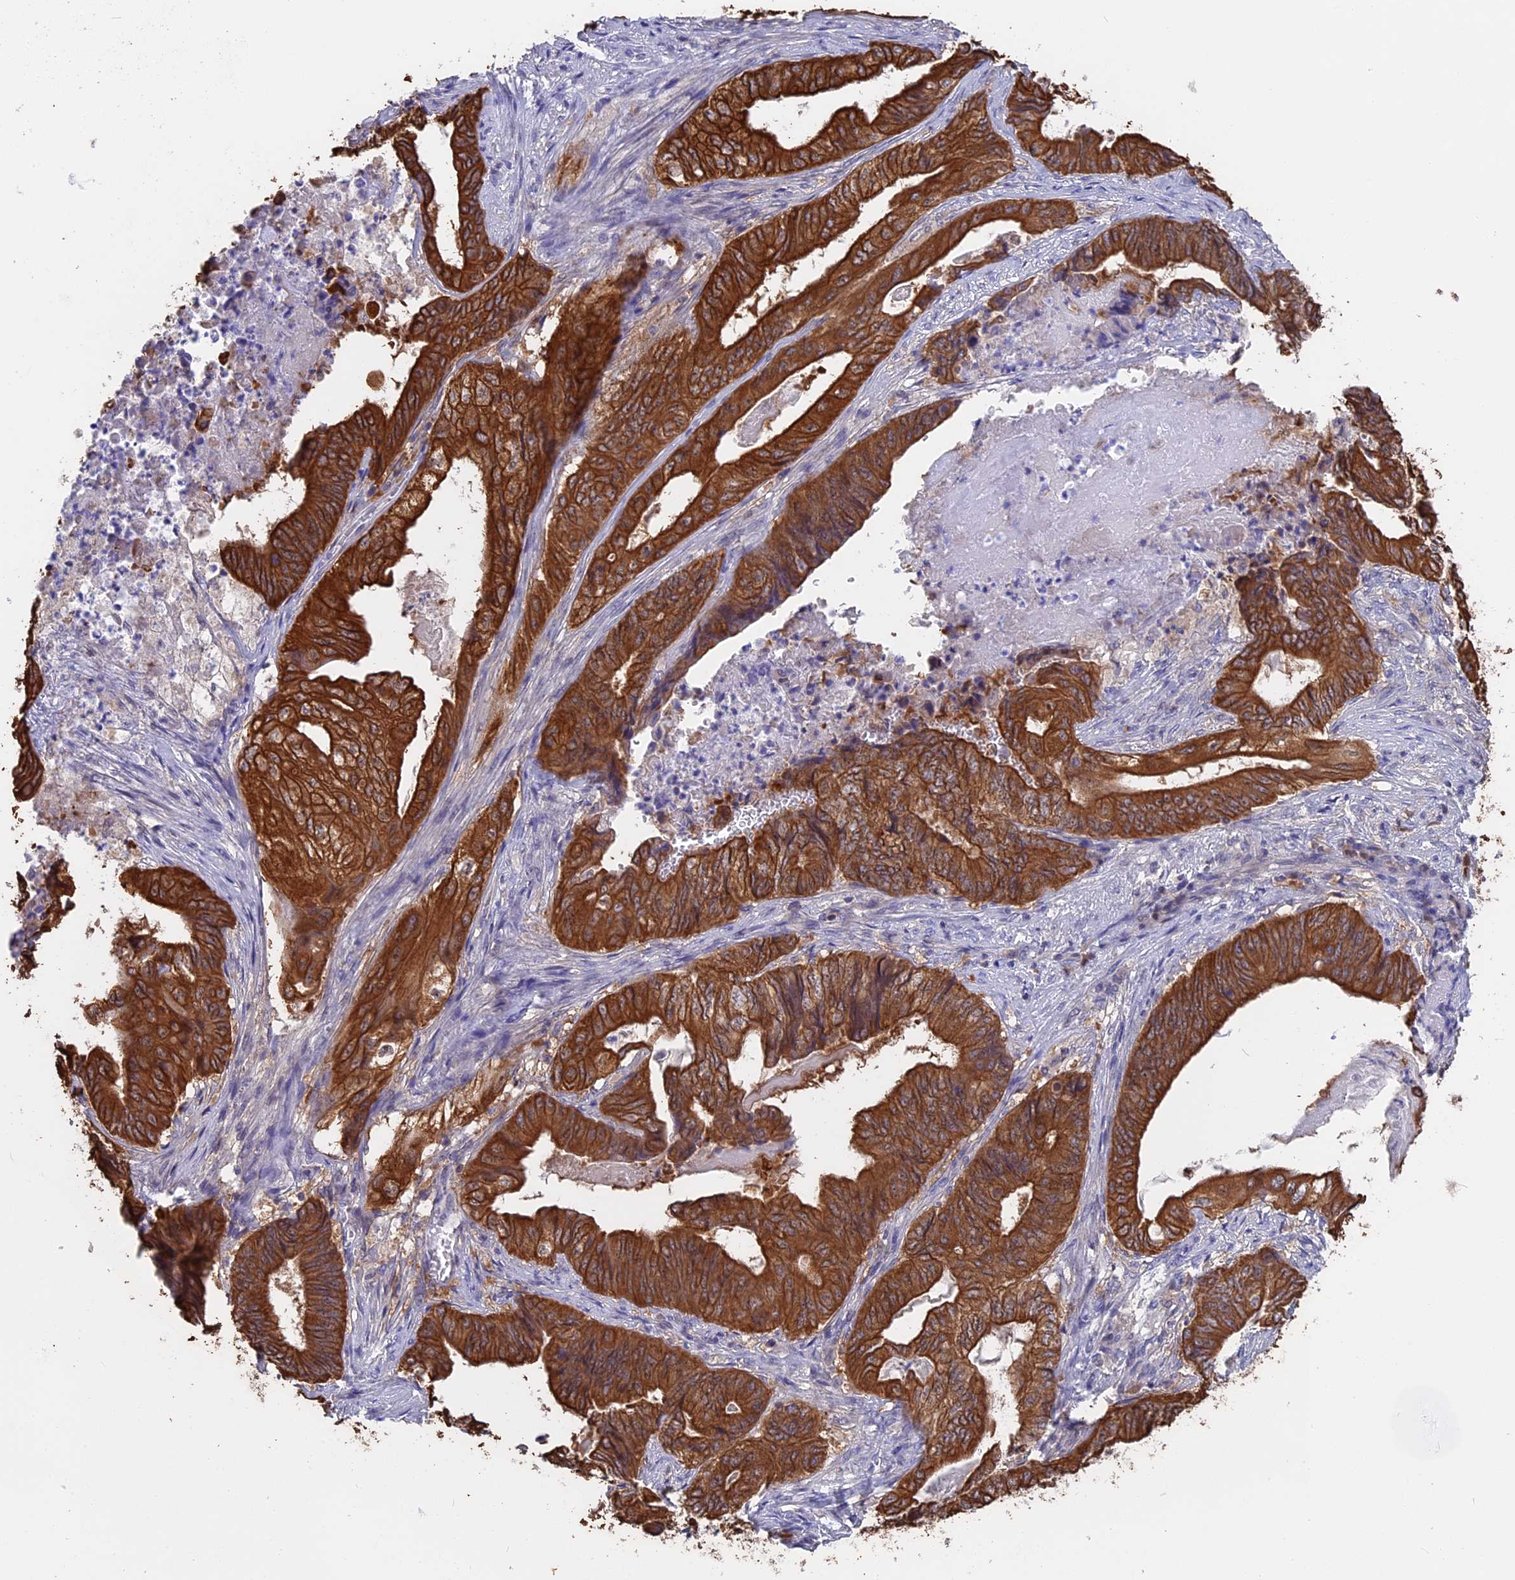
{"staining": {"intensity": "strong", "quantity": ">75%", "location": "cytoplasmic/membranous"}, "tissue": "stomach cancer", "cell_type": "Tumor cells", "image_type": "cancer", "snomed": [{"axis": "morphology", "description": "Adenocarcinoma, NOS"}, {"axis": "topography", "description": "Stomach"}], "caption": "An image showing strong cytoplasmic/membranous expression in approximately >75% of tumor cells in adenocarcinoma (stomach), as visualized by brown immunohistochemical staining.", "gene": "STUB1", "patient": {"sex": "female", "age": 73}}